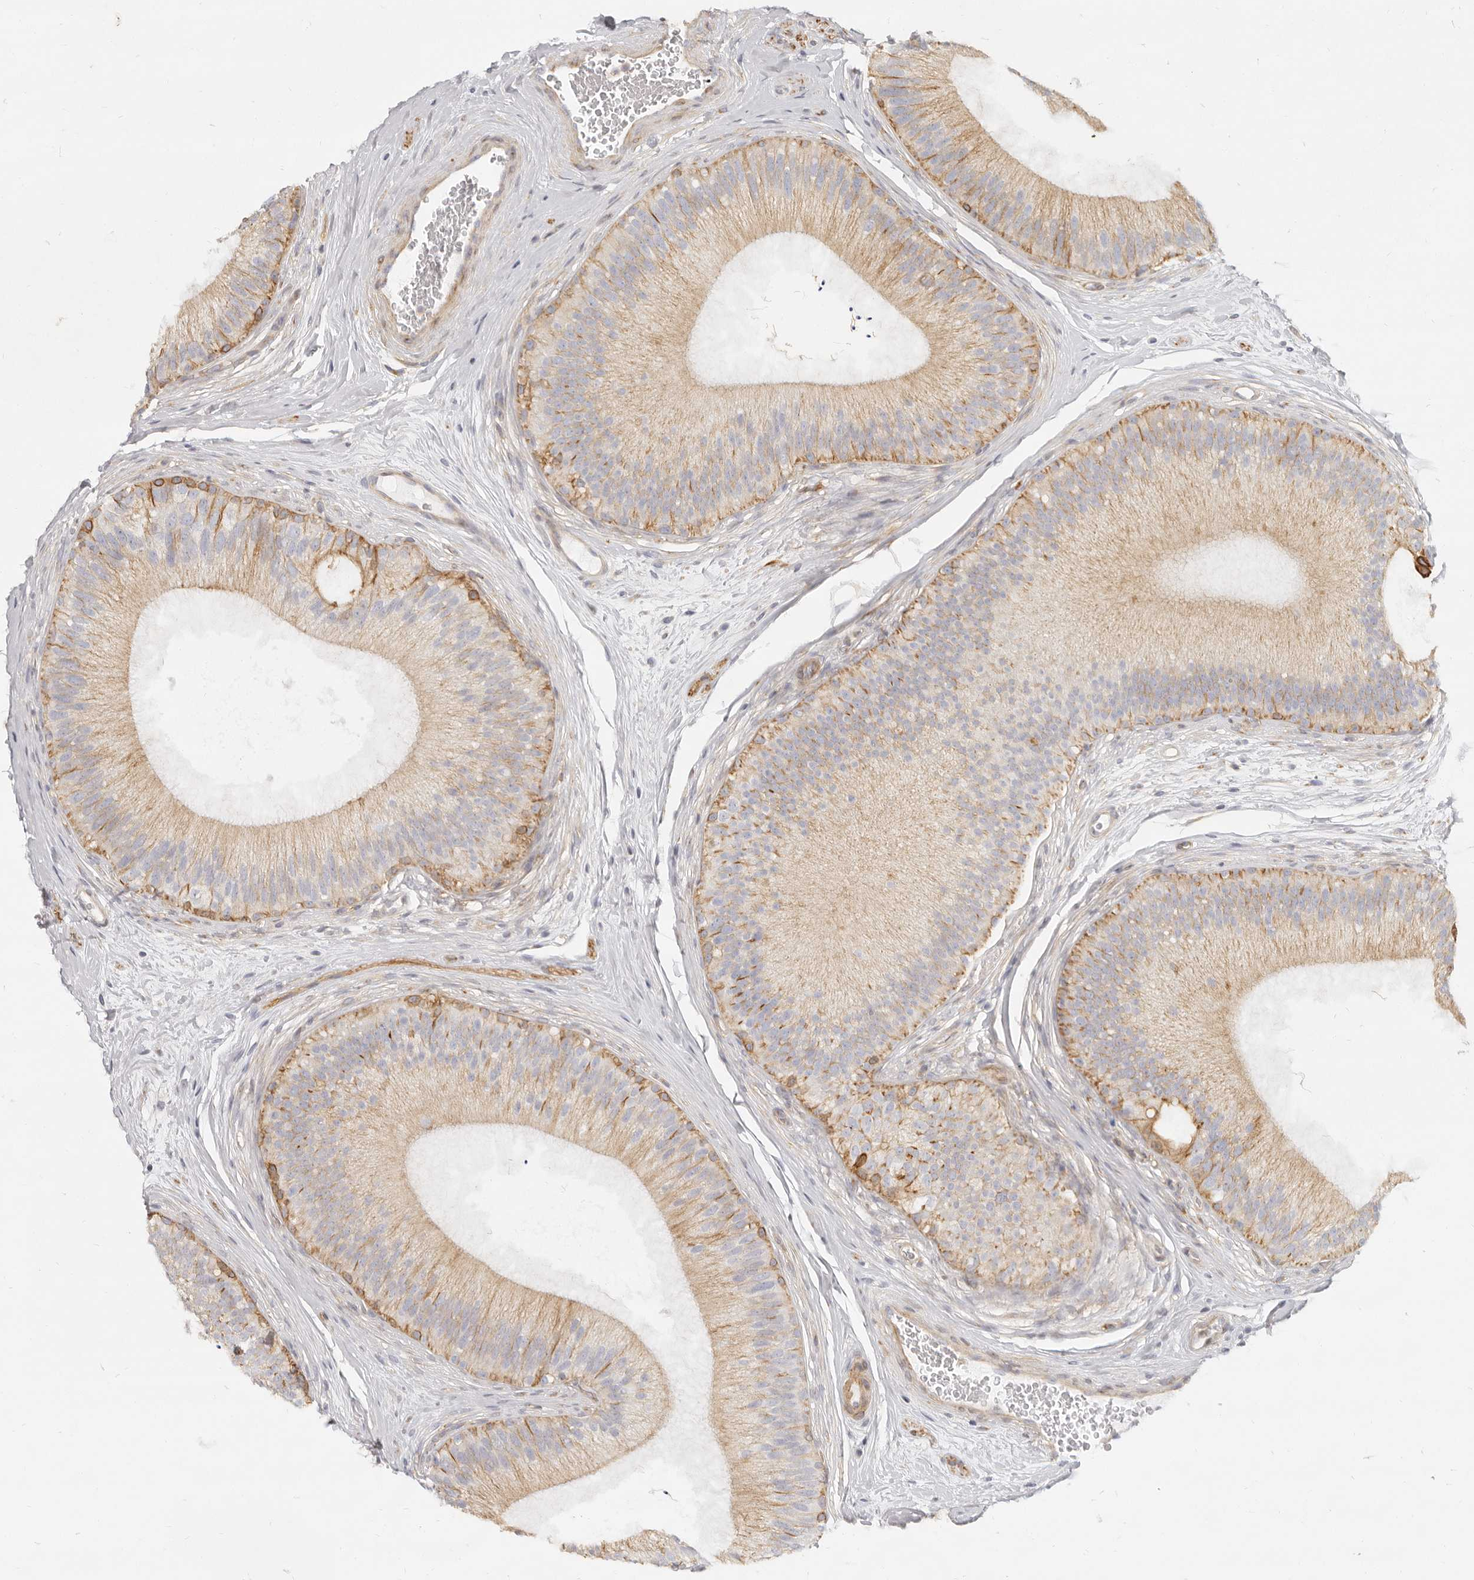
{"staining": {"intensity": "moderate", "quantity": ">75%", "location": "cytoplasmic/membranous"}, "tissue": "epididymis", "cell_type": "Glandular cells", "image_type": "normal", "snomed": [{"axis": "morphology", "description": "Normal tissue, NOS"}, {"axis": "topography", "description": "Epididymis"}], "caption": "Immunohistochemical staining of unremarkable epididymis displays medium levels of moderate cytoplasmic/membranous staining in about >75% of glandular cells. (IHC, brightfield microscopy, high magnification).", "gene": "NIBAN1", "patient": {"sex": "male", "age": 45}}